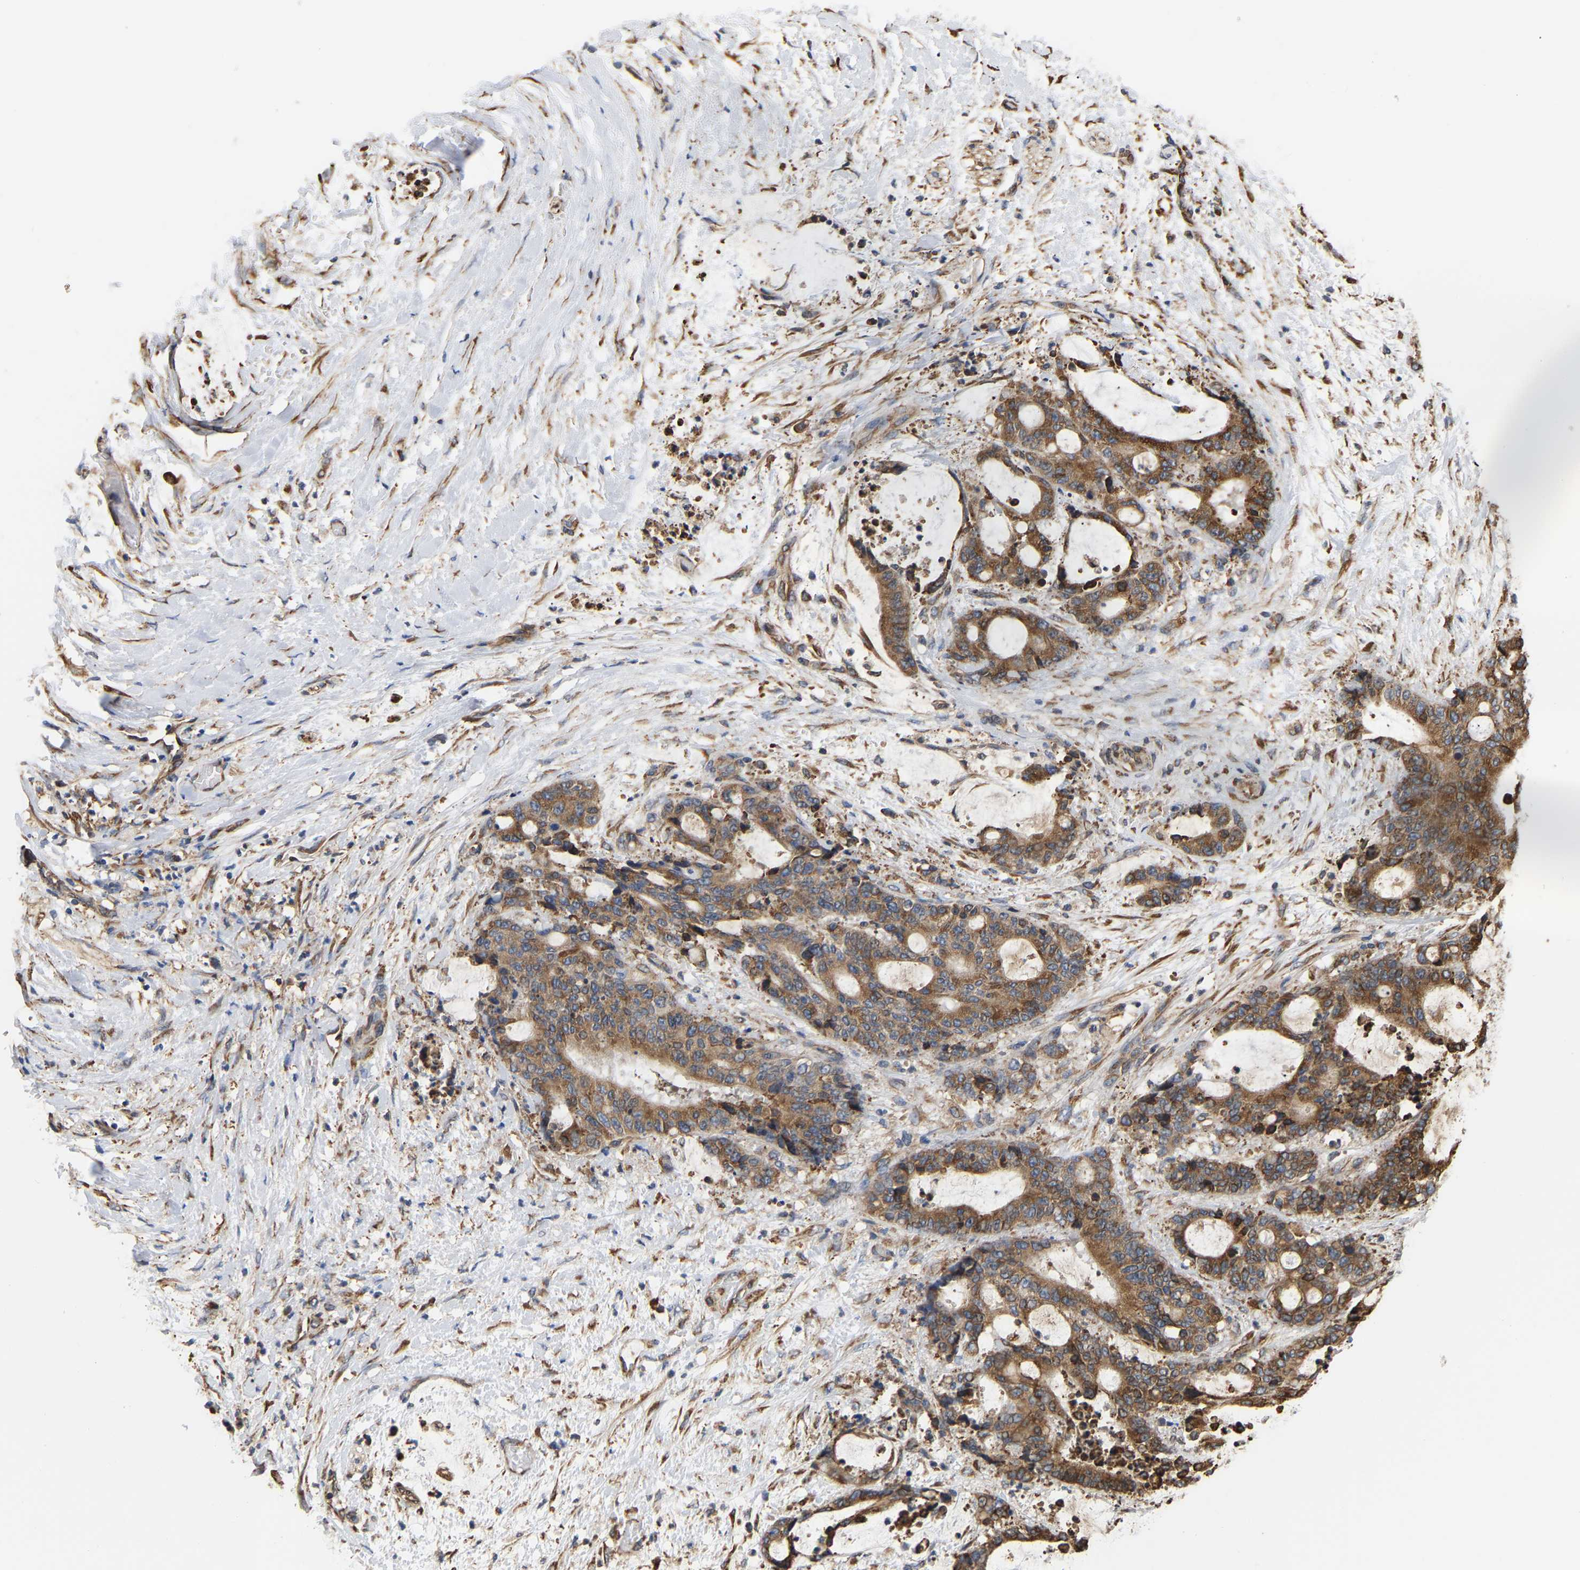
{"staining": {"intensity": "moderate", "quantity": ">75%", "location": "cytoplasmic/membranous"}, "tissue": "liver cancer", "cell_type": "Tumor cells", "image_type": "cancer", "snomed": [{"axis": "morphology", "description": "Normal tissue, NOS"}, {"axis": "morphology", "description": "Cholangiocarcinoma"}, {"axis": "topography", "description": "Liver"}, {"axis": "topography", "description": "Peripheral nerve tissue"}], "caption": "Moderate cytoplasmic/membranous expression for a protein is identified in about >75% of tumor cells of cholangiocarcinoma (liver) using immunohistochemistry (IHC).", "gene": "ARAP1", "patient": {"sex": "female", "age": 73}}